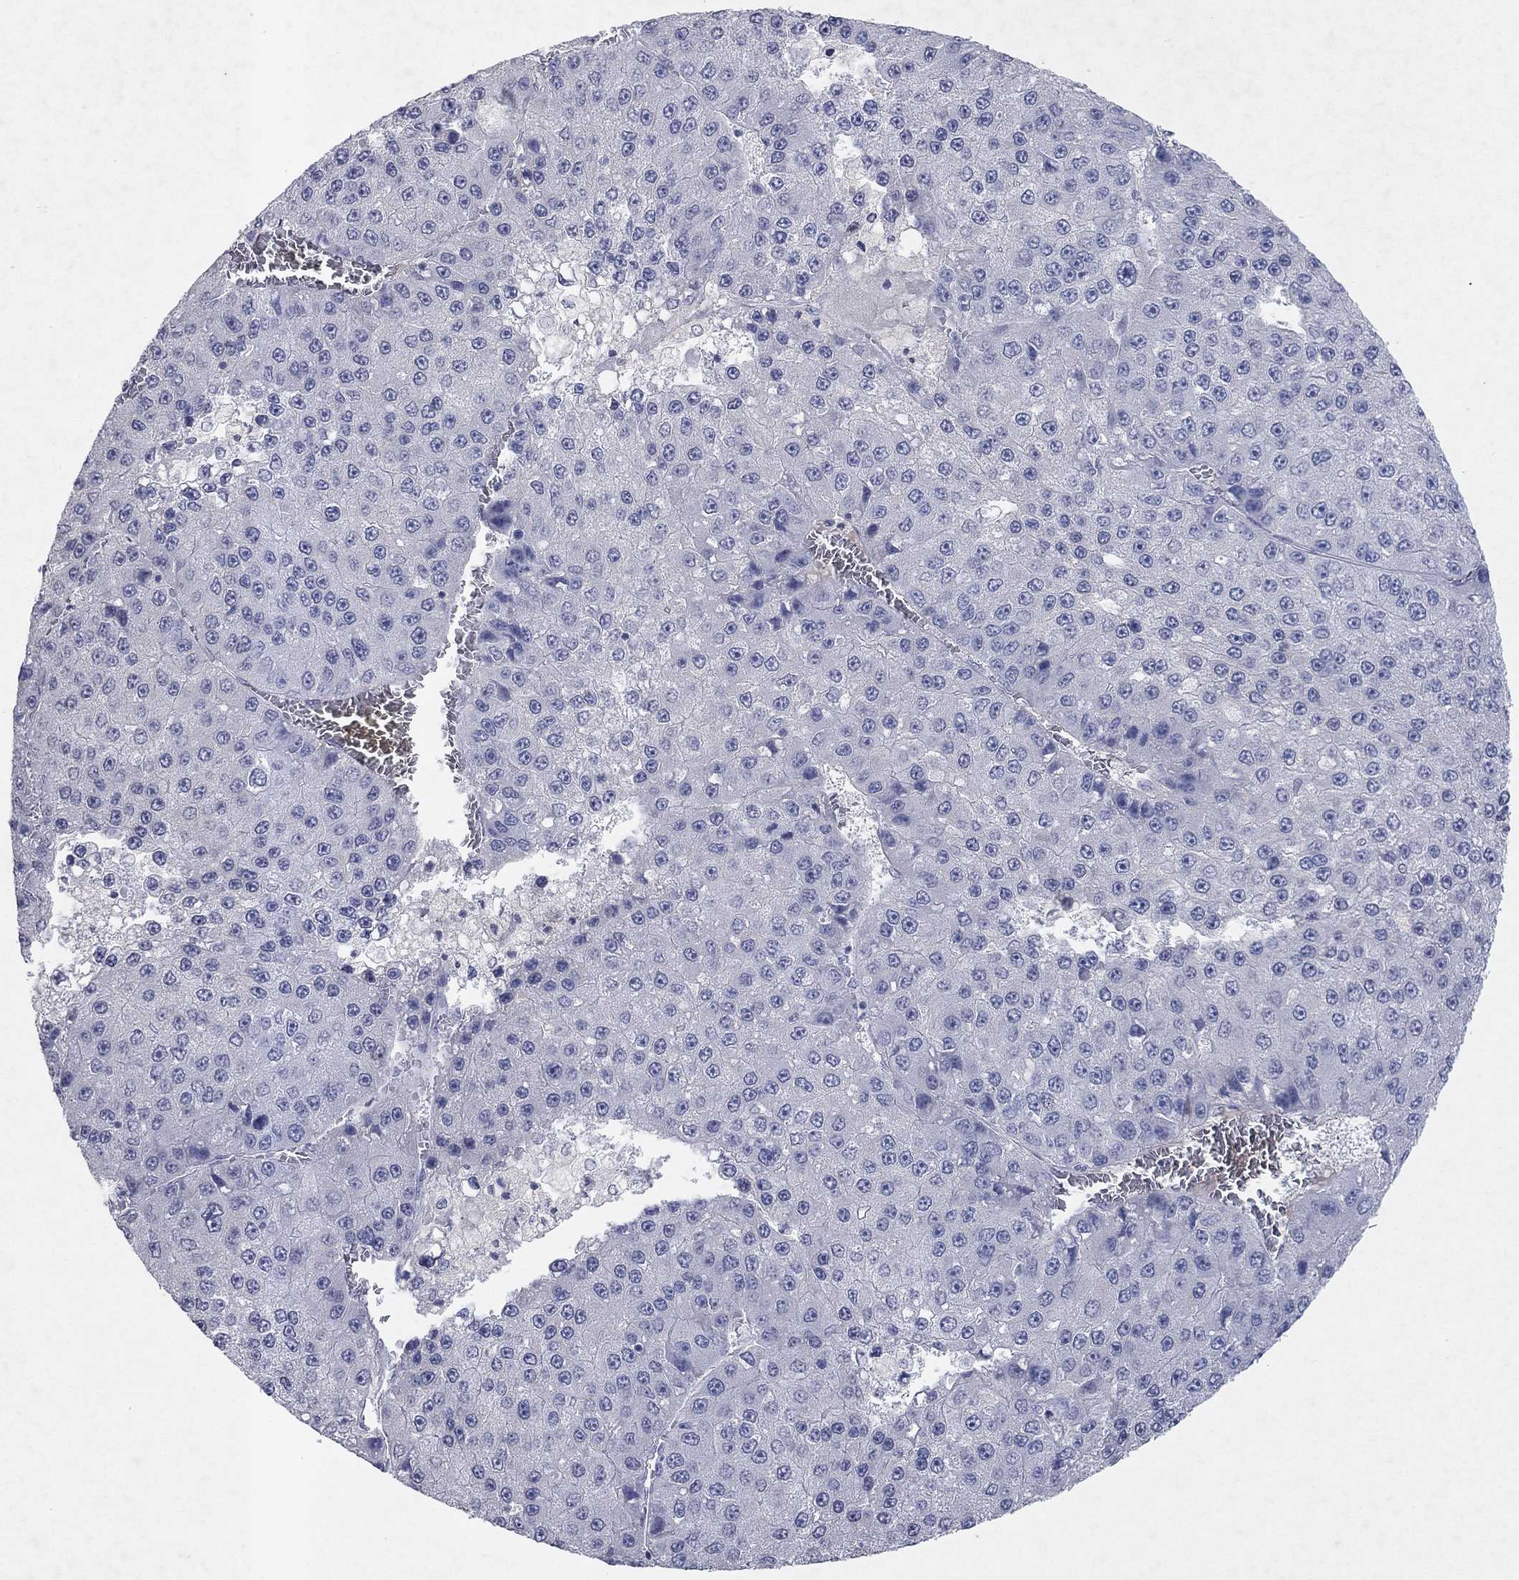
{"staining": {"intensity": "negative", "quantity": "none", "location": "none"}, "tissue": "liver cancer", "cell_type": "Tumor cells", "image_type": "cancer", "snomed": [{"axis": "morphology", "description": "Carcinoma, Hepatocellular, NOS"}, {"axis": "topography", "description": "Liver"}], "caption": "High power microscopy photomicrograph of an IHC image of liver hepatocellular carcinoma, revealing no significant positivity in tumor cells.", "gene": "KRT40", "patient": {"sex": "female", "age": 73}}